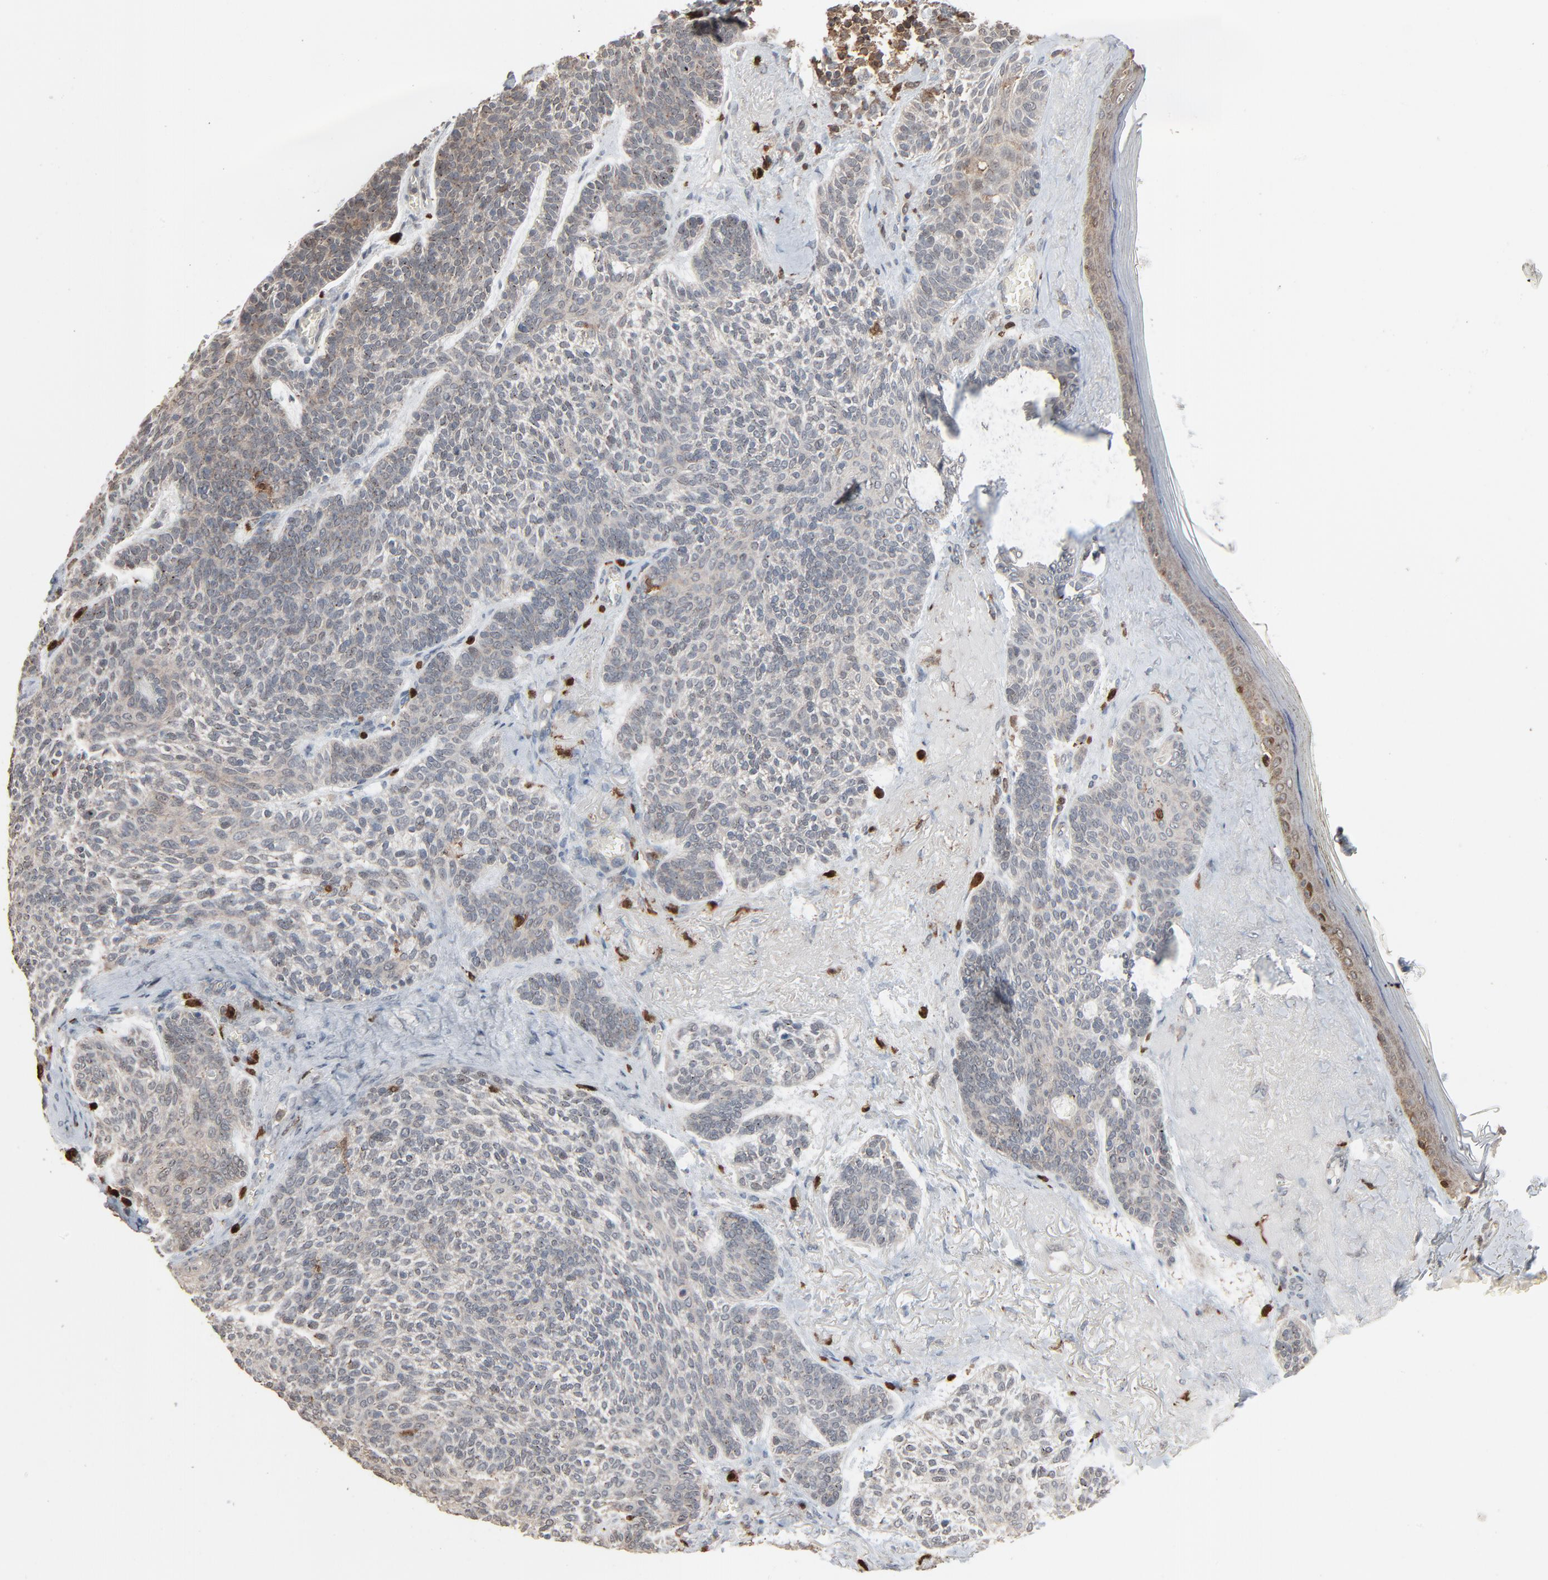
{"staining": {"intensity": "negative", "quantity": "none", "location": "none"}, "tissue": "skin cancer", "cell_type": "Tumor cells", "image_type": "cancer", "snomed": [{"axis": "morphology", "description": "Normal tissue, NOS"}, {"axis": "morphology", "description": "Basal cell carcinoma"}, {"axis": "topography", "description": "Skin"}], "caption": "Immunohistochemistry of human skin basal cell carcinoma demonstrates no positivity in tumor cells. Nuclei are stained in blue.", "gene": "DOCK8", "patient": {"sex": "female", "age": 70}}